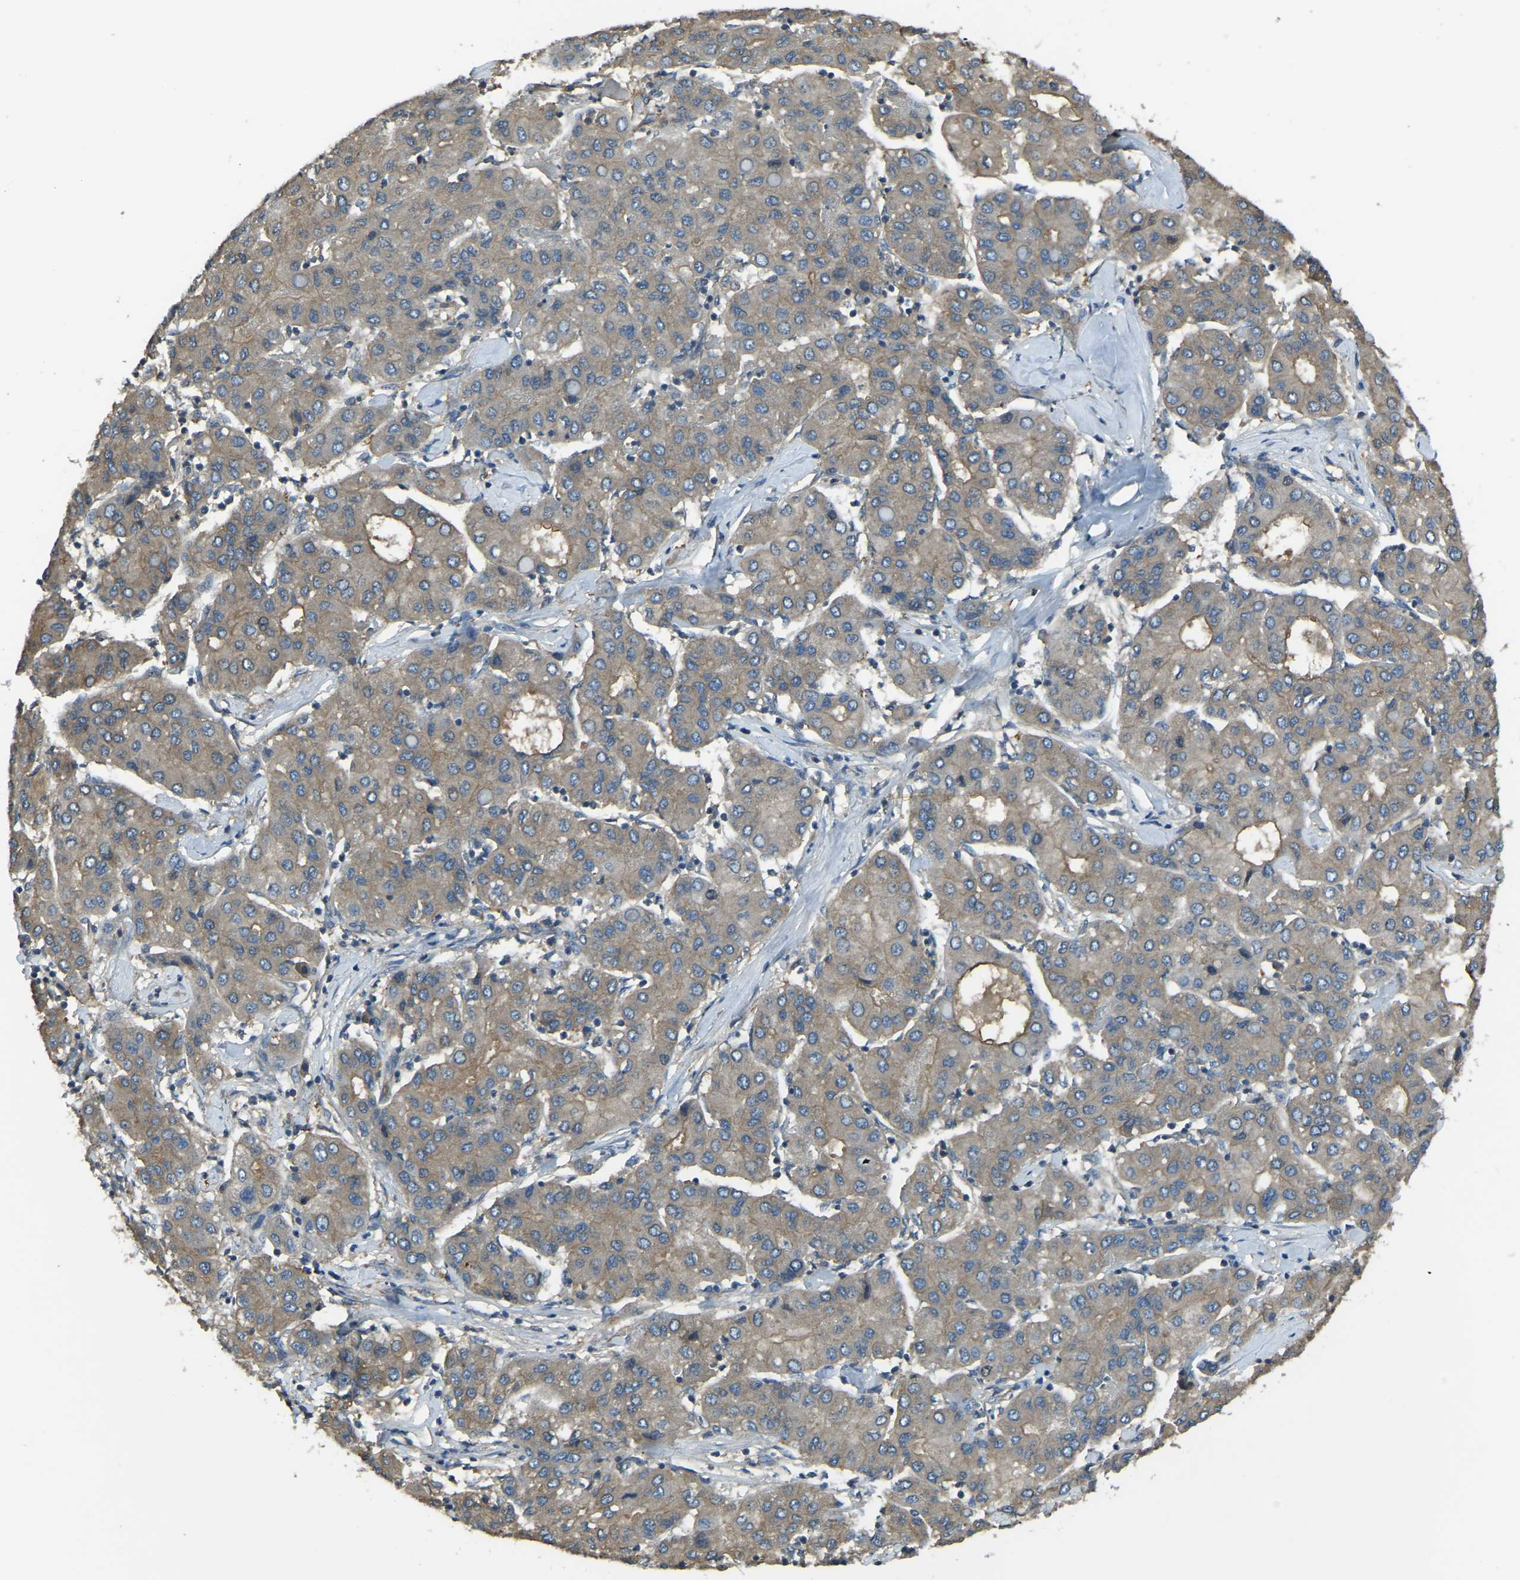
{"staining": {"intensity": "moderate", "quantity": ">75%", "location": "cytoplasmic/membranous"}, "tissue": "liver cancer", "cell_type": "Tumor cells", "image_type": "cancer", "snomed": [{"axis": "morphology", "description": "Carcinoma, Hepatocellular, NOS"}, {"axis": "topography", "description": "Liver"}], "caption": "Immunohistochemical staining of liver hepatocellular carcinoma displays moderate cytoplasmic/membranous protein expression in about >75% of tumor cells. (Stains: DAB in brown, nuclei in blue, Microscopy: brightfield microscopy at high magnification).", "gene": "AIMP1", "patient": {"sex": "male", "age": 65}}